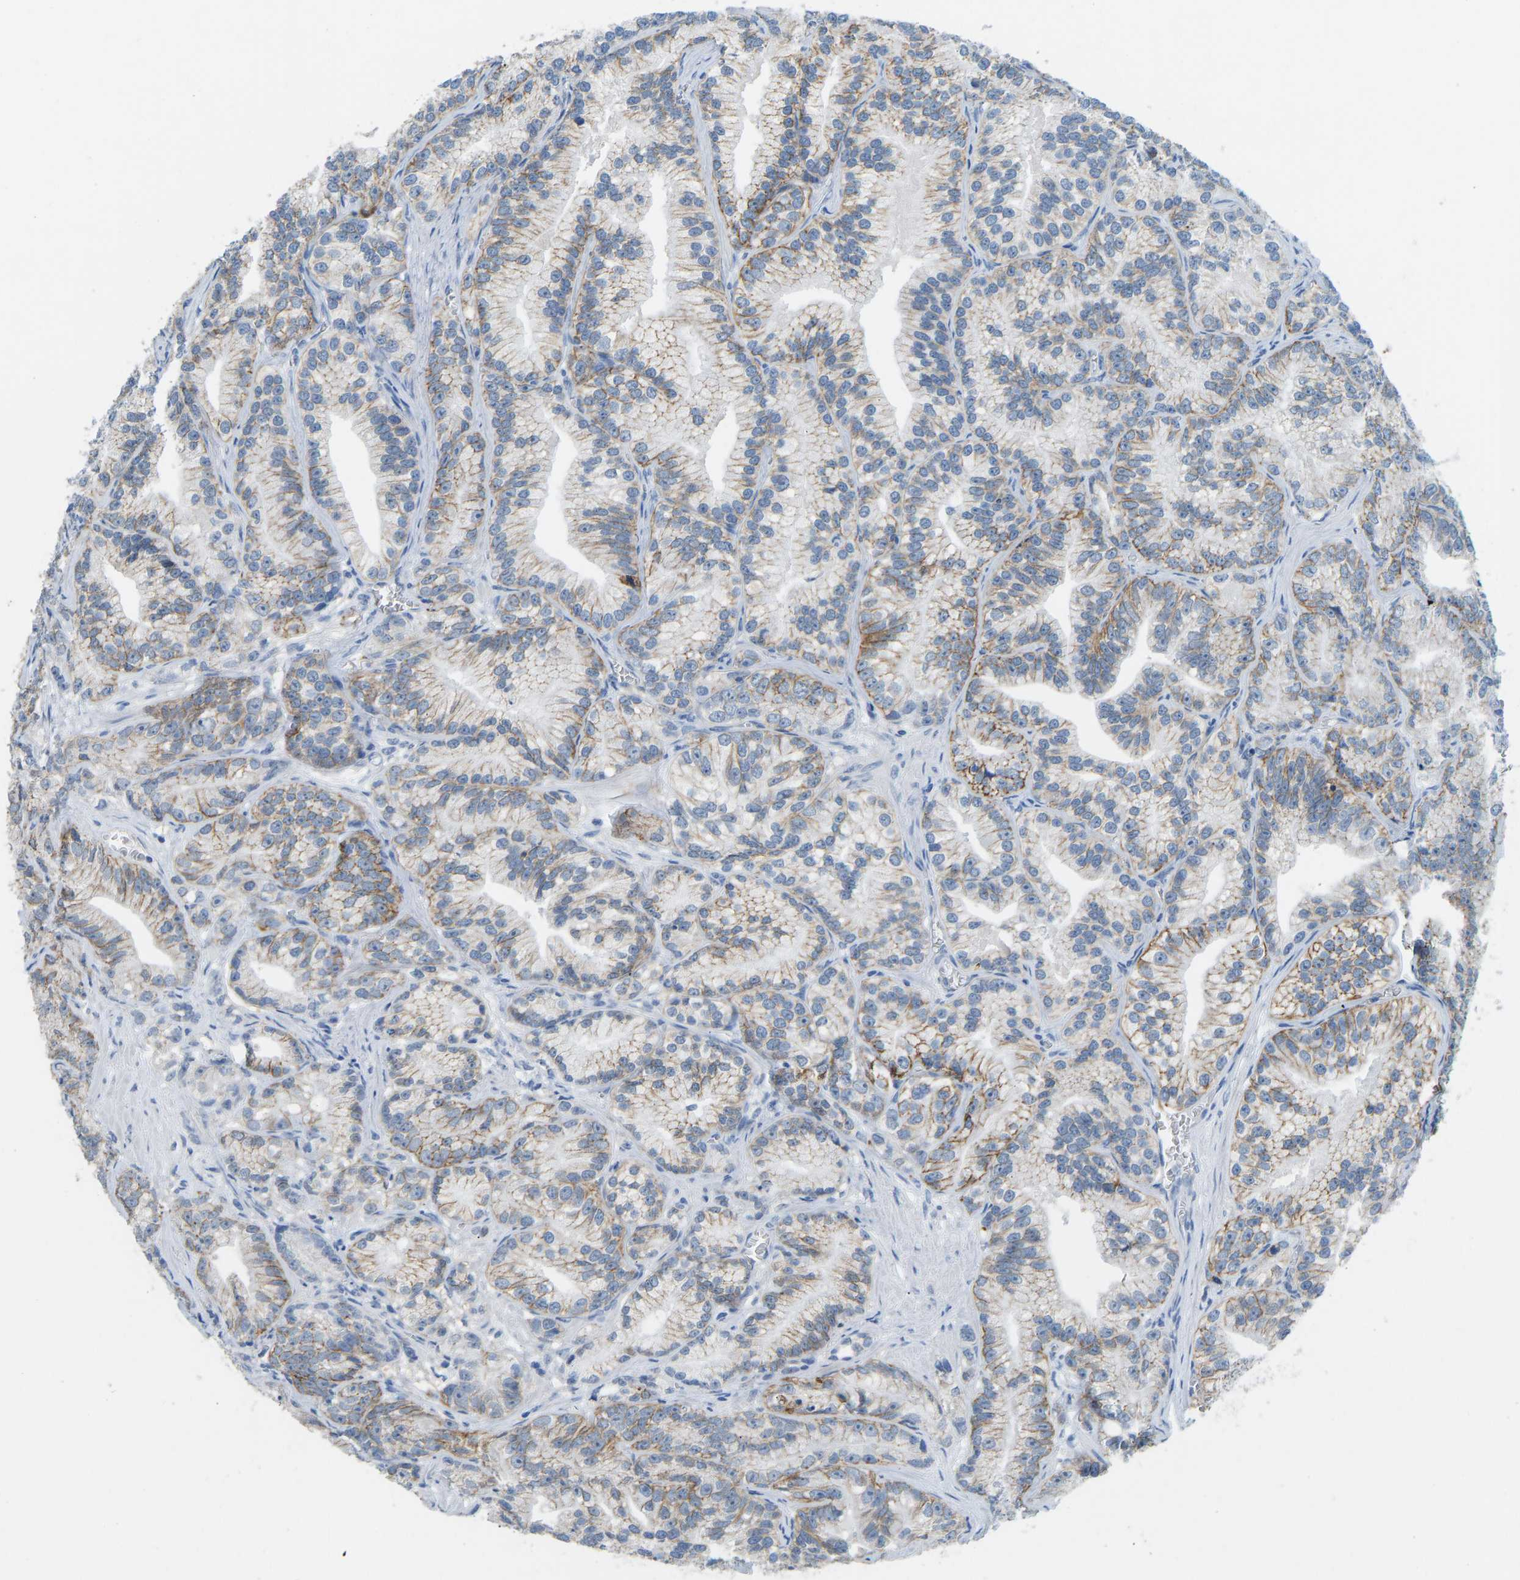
{"staining": {"intensity": "moderate", "quantity": ">75%", "location": "cytoplasmic/membranous"}, "tissue": "prostate cancer", "cell_type": "Tumor cells", "image_type": "cancer", "snomed": [{"axis": "morphology", "description": "Adenocarcinoma, Low grade"}, {"axis": "topography", "description": "Prostate"}], "caption": "Prostate cancer (adenocarcinoma (low-grade)) was stained to show a protein in brown. There is medium levels of moderate cytoplasmic/membranous positivity in approximately >75% of tumor cells.", "gene": "ATP1A1", "patient": {"sex": "male", "age": 89}}